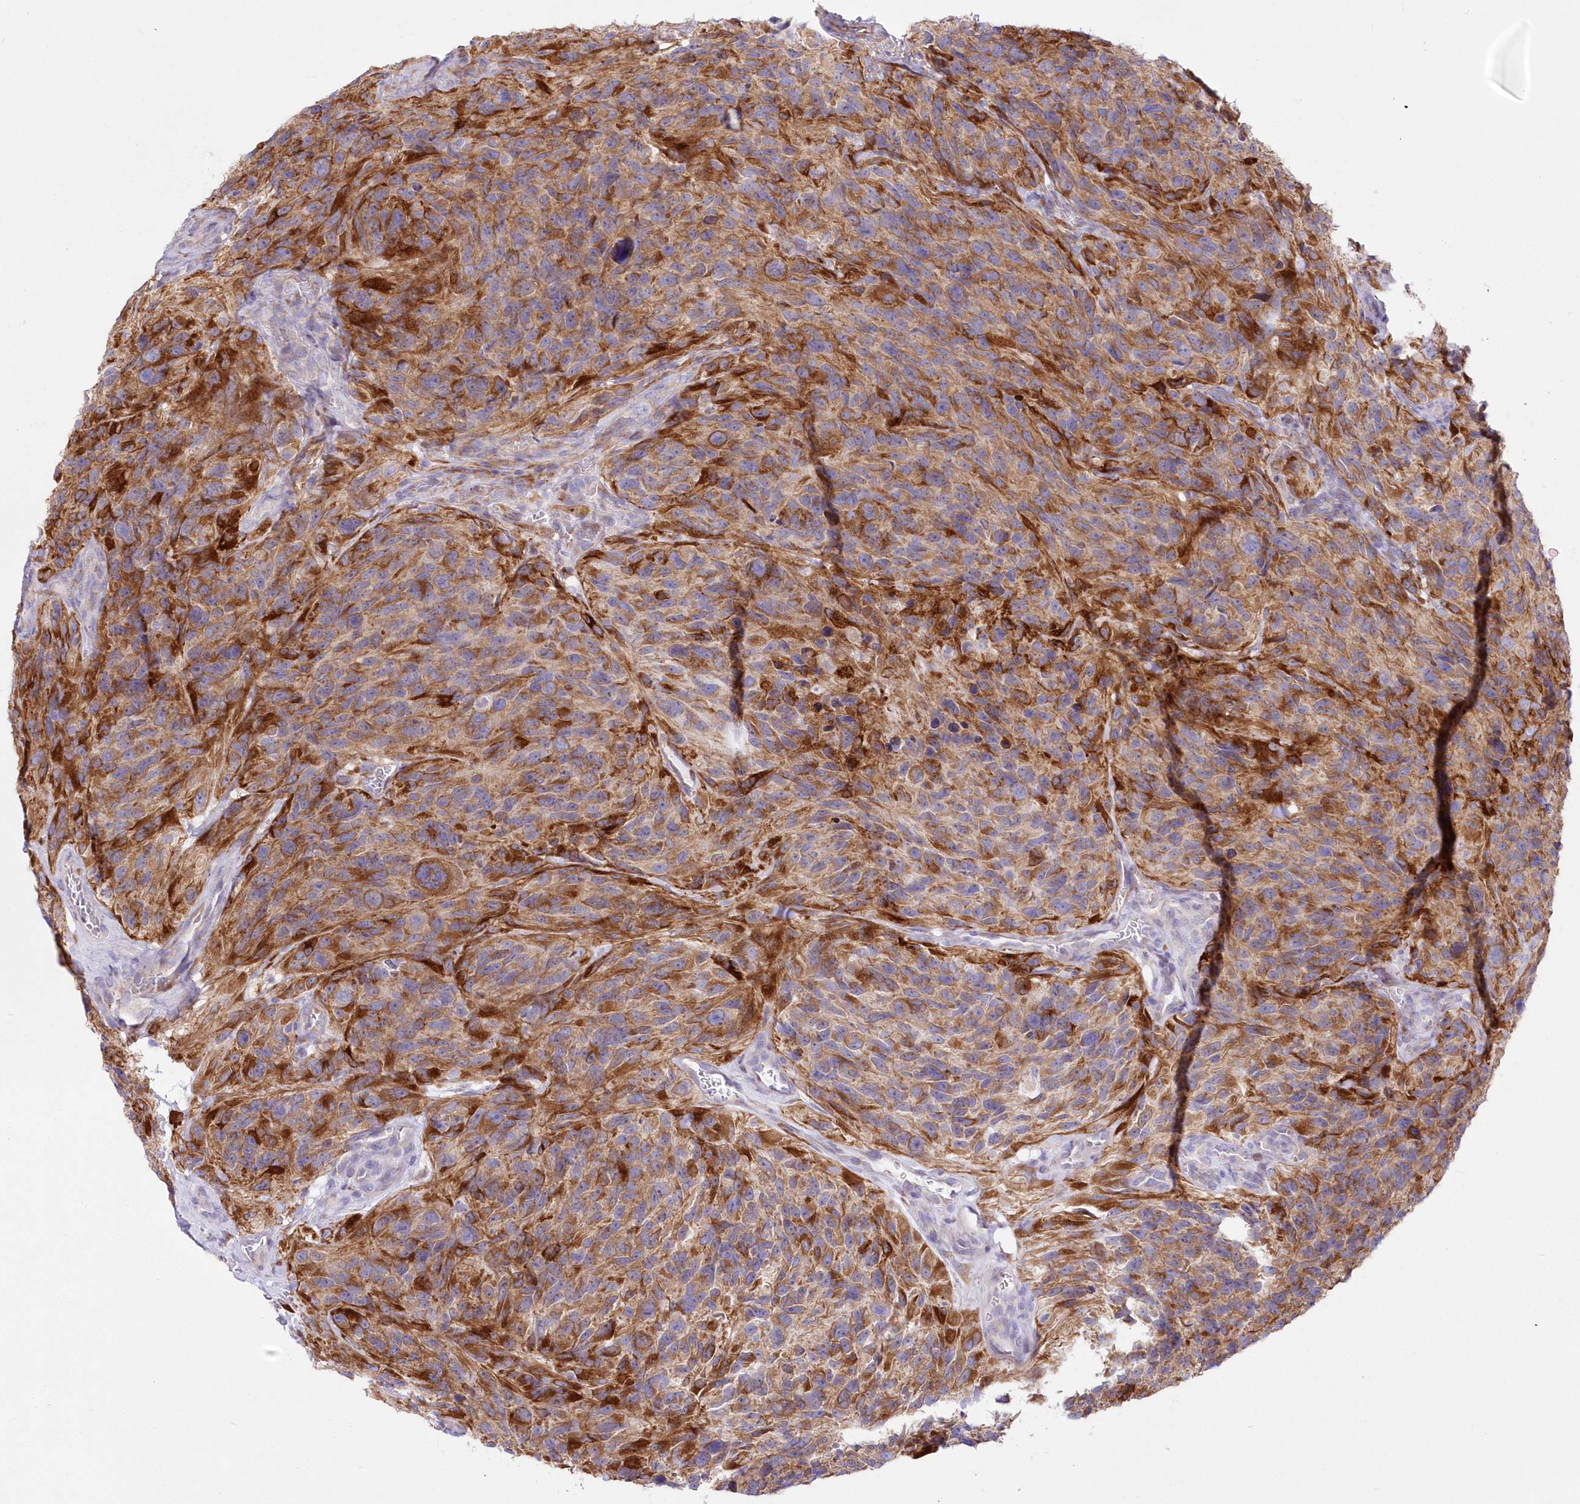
{"staining": {"intensity": "strong", "quantity": "25%-75%", "location": "cytoplasmic/membranous"}, "tissue": "glioma", "cell_type": "Tumor cells", "image_type": "cancer", "snomed": [{"axis": "morphology", "description": "Glioma, malignant, High grade"}, {"axis": "topography", "description": "Brain"}], "caption": "Immunohistochemical staining of glioma demonstrates strong cytoplasmic/membranous protein staining in approximately 25%-75% of tumor cells.", "gene": "YTHDC2", "patient": {"sex": "male", "age": 69}}